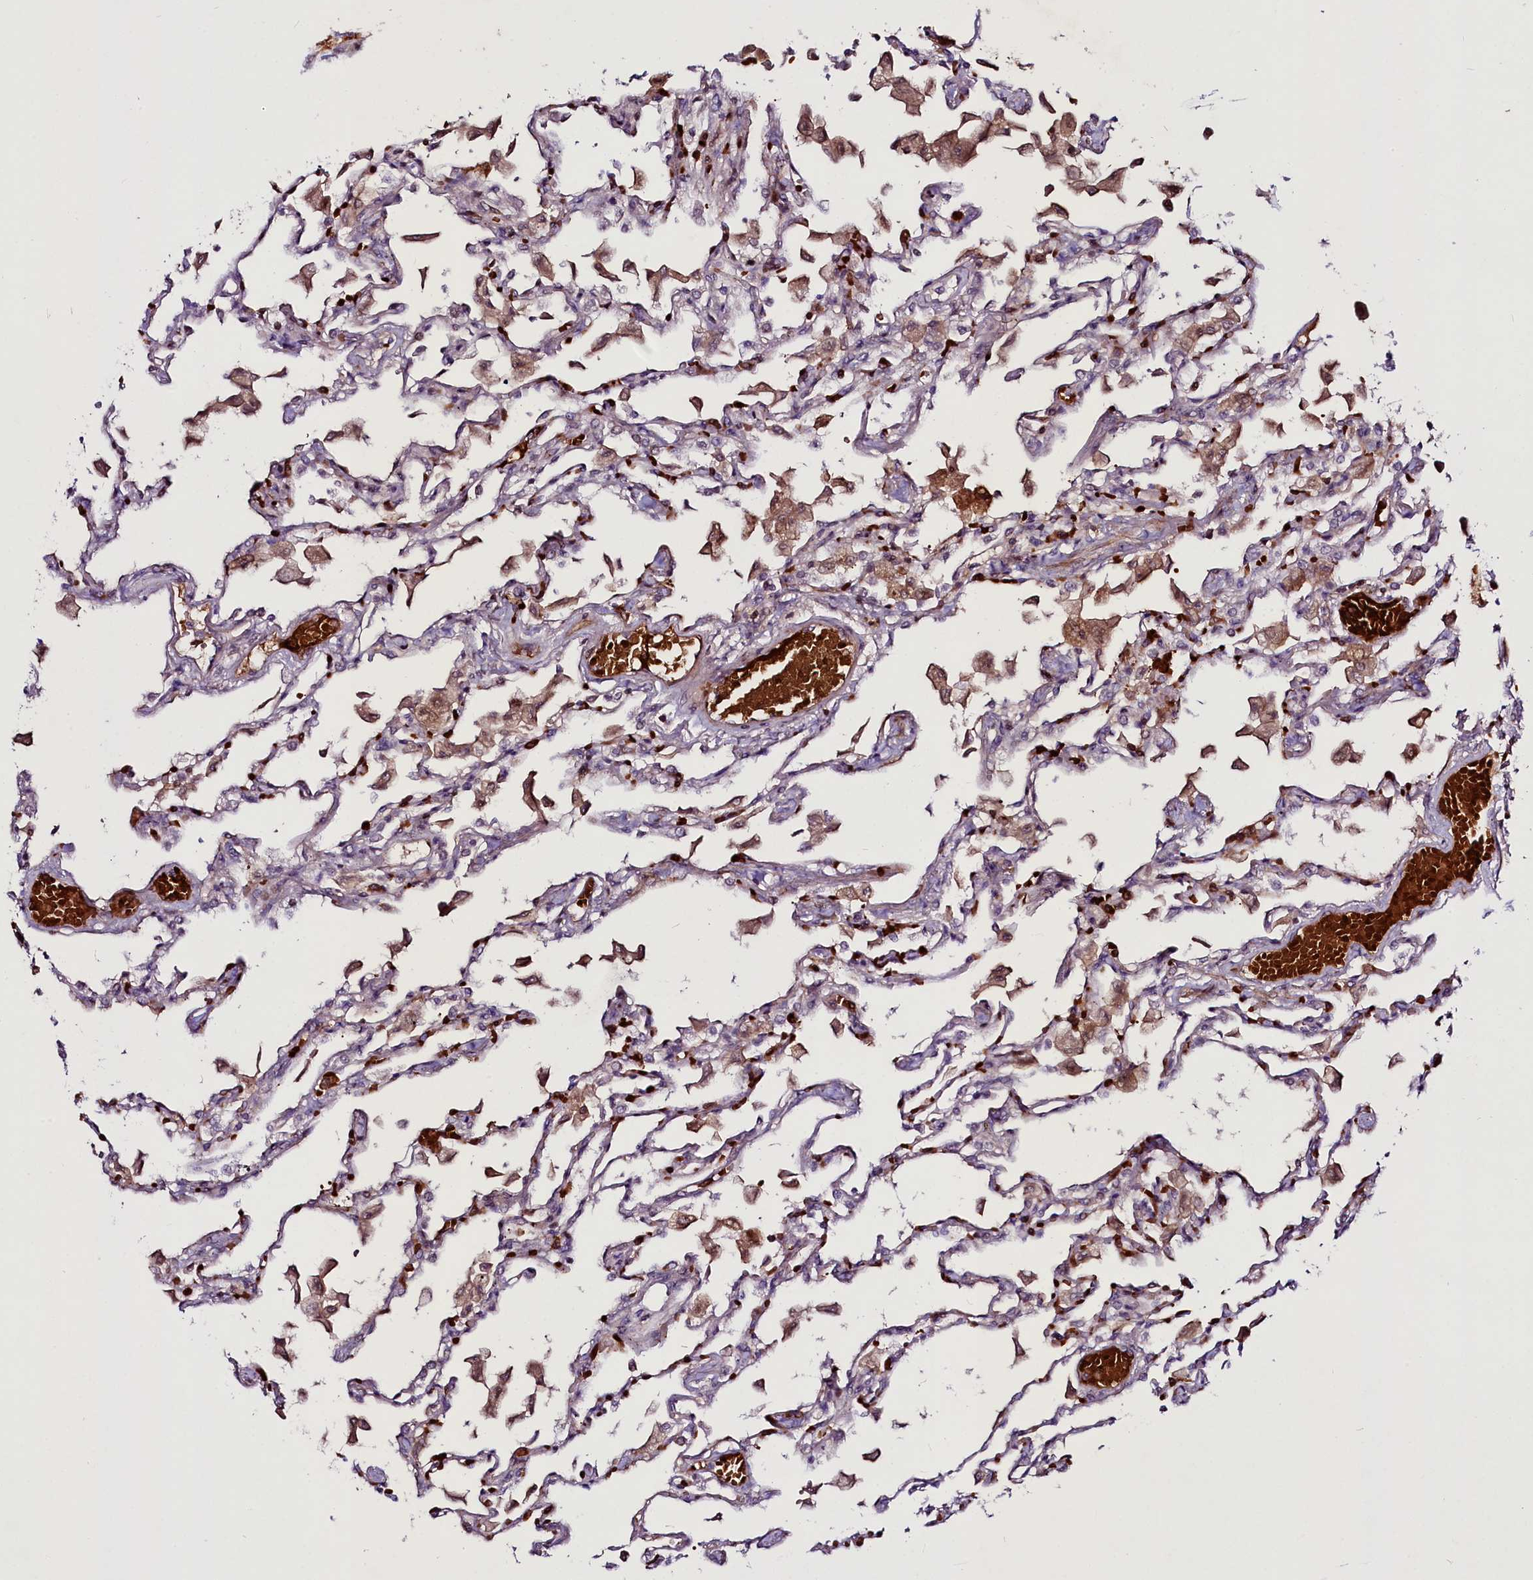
{"staining": {"intensity": "moderate", "quantity": "<25%", "location": "cytoplasmic/membranous,nuclear"}, "tissue": "lung", "cell_type": "Alveolar cells", "image_type": "normal", "snomed": [{"axis": "morphology", "description": "Normal tissue, NOS"}, {"axis": "topography", "description": "Bronchus"}, {"axis": "topography", "description": "Lung"}], "caption": "Immunohistochemical staining of unremarkable human lung reveals low levels of moderate cytoplasmic/membranous,nuclear staining in about <25% of alveolar cells.", "gene": "SUSD3", "patient": {"sex": "female", "age": 49}}